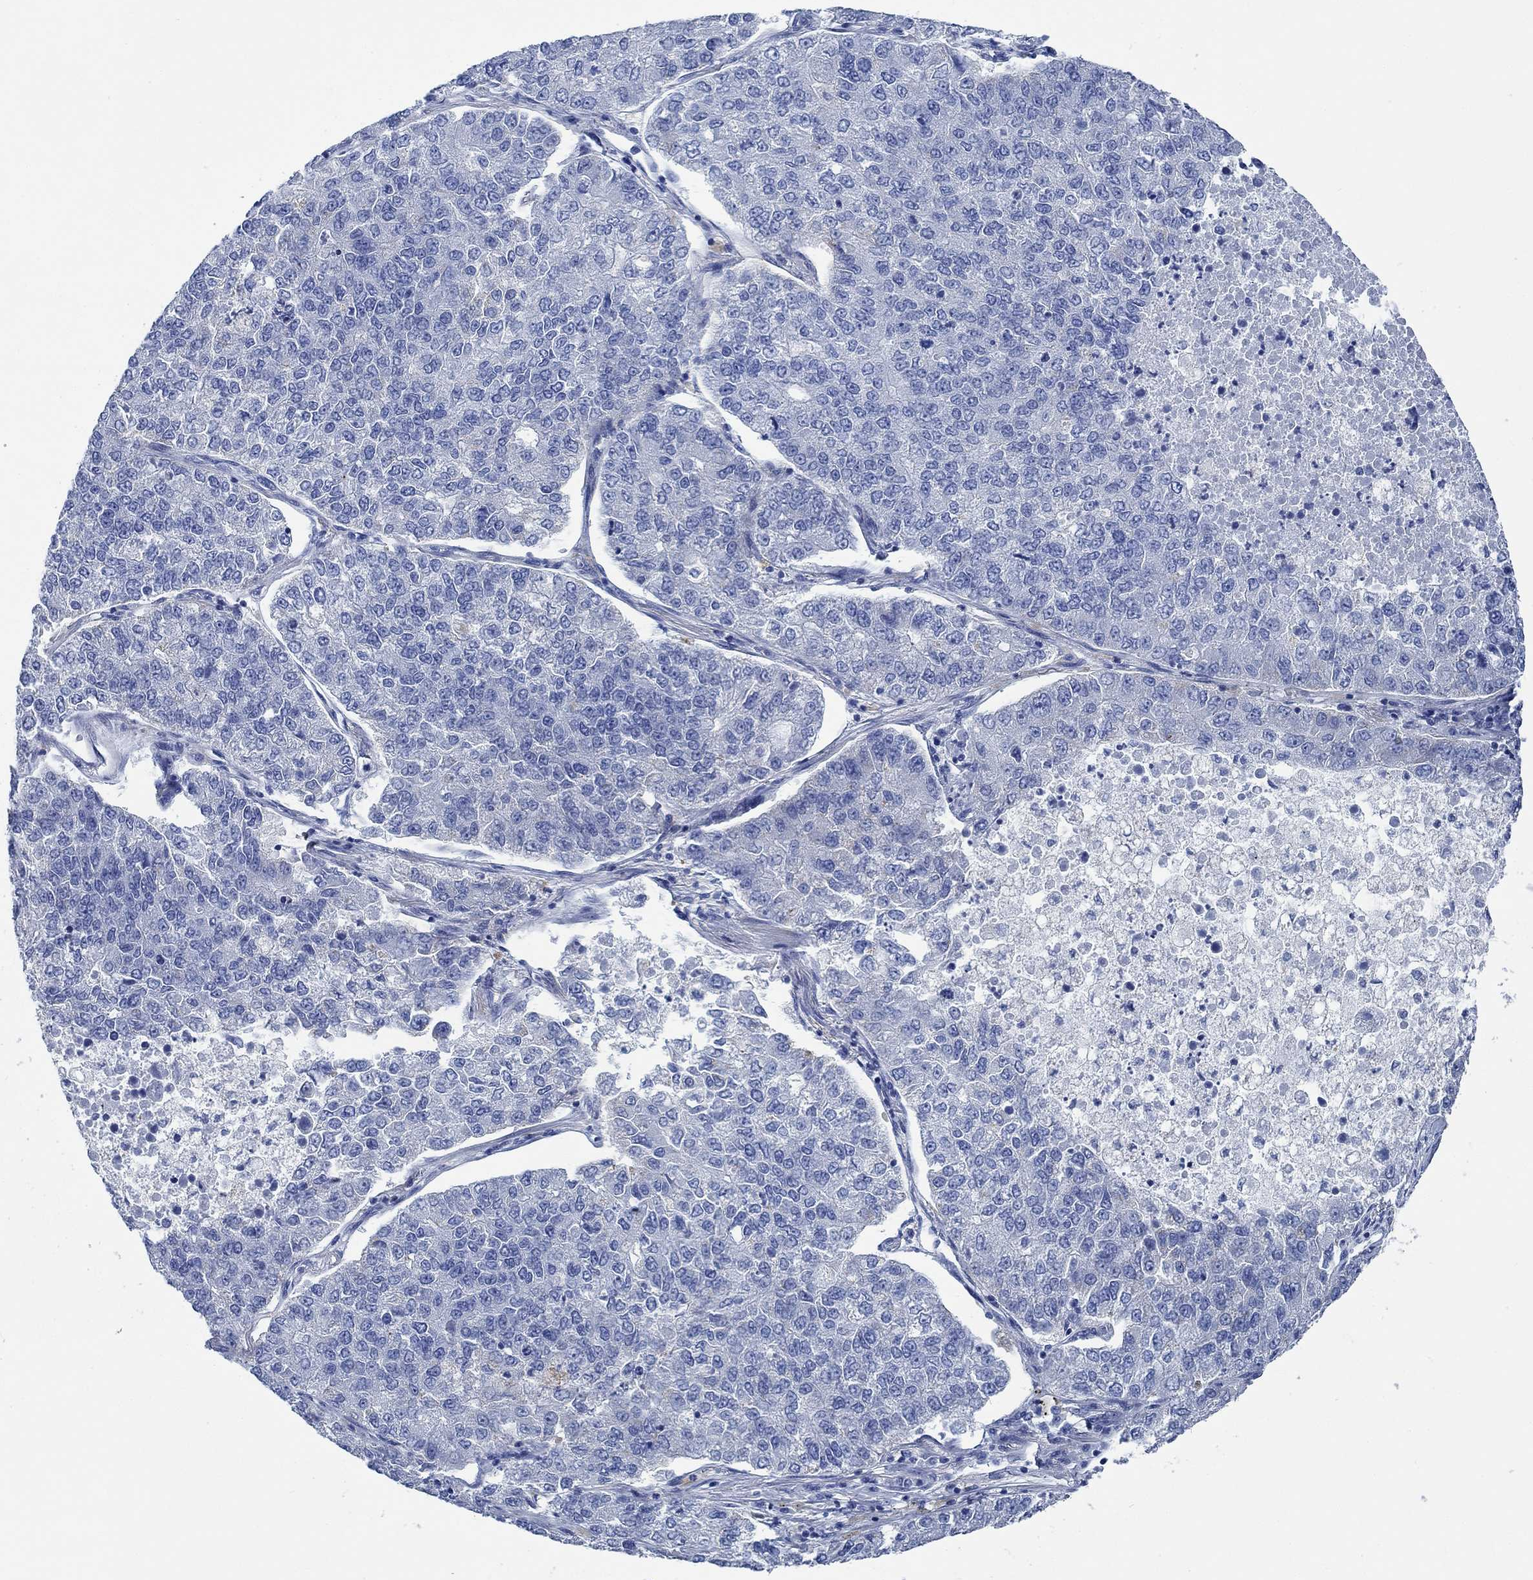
{"staining": {"intensity": "negative", "quantity": "none", "location": "none"}, "tissue": "lung cancer", "cell_type": "Tumor cells", "image_type": "cancer", "snomed": [{"axis": "morphology", "description": "Adenocarcinoma, NOS"}, {"axis": "topography", "description": "Lung"}], "caption": "Photomicrograph shows no protein positivity in tumor cells of lung cancer tissue.", "gene": "SVEP1", "patient": {"sex": "male", "age": 49}}